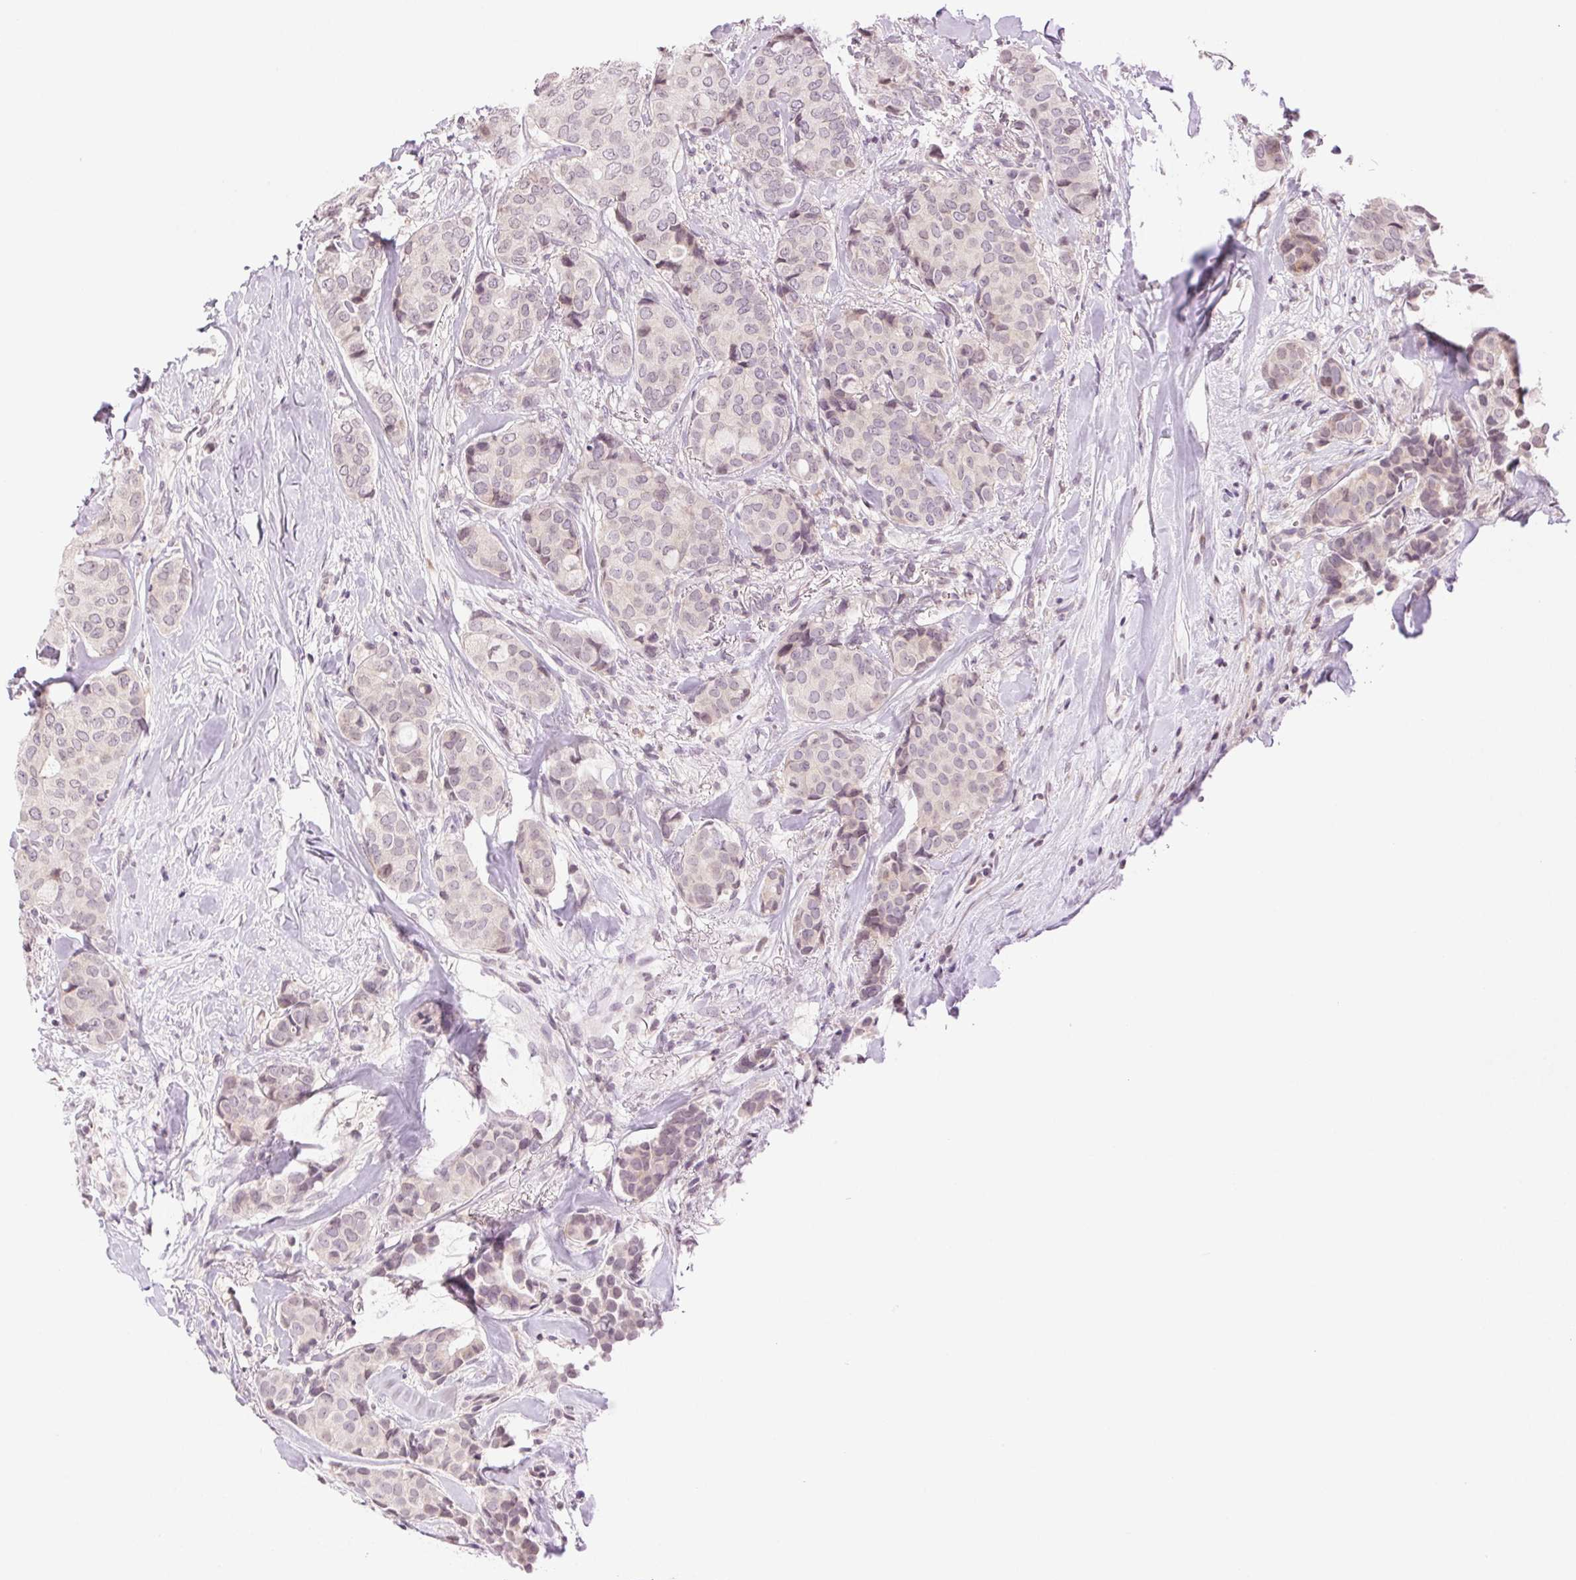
{"staining": {"intensity": "negative", "quantity": "none", "location": "none"}, "tissue": "breast cancer", "cell_type": "Tumor cells", "image_type": "cancer", "snomed": [{"axis": "morphology", "description": "Duct carcinoma"}, {"axis": "topography", "description": "Breast"}], "caption": "Micrograph shows no protein expression in tumor cells of breast invasive ductal carcinoma tissue.", "gene": "TNNT3", "patient": {"sex": "female", "age": 75}}